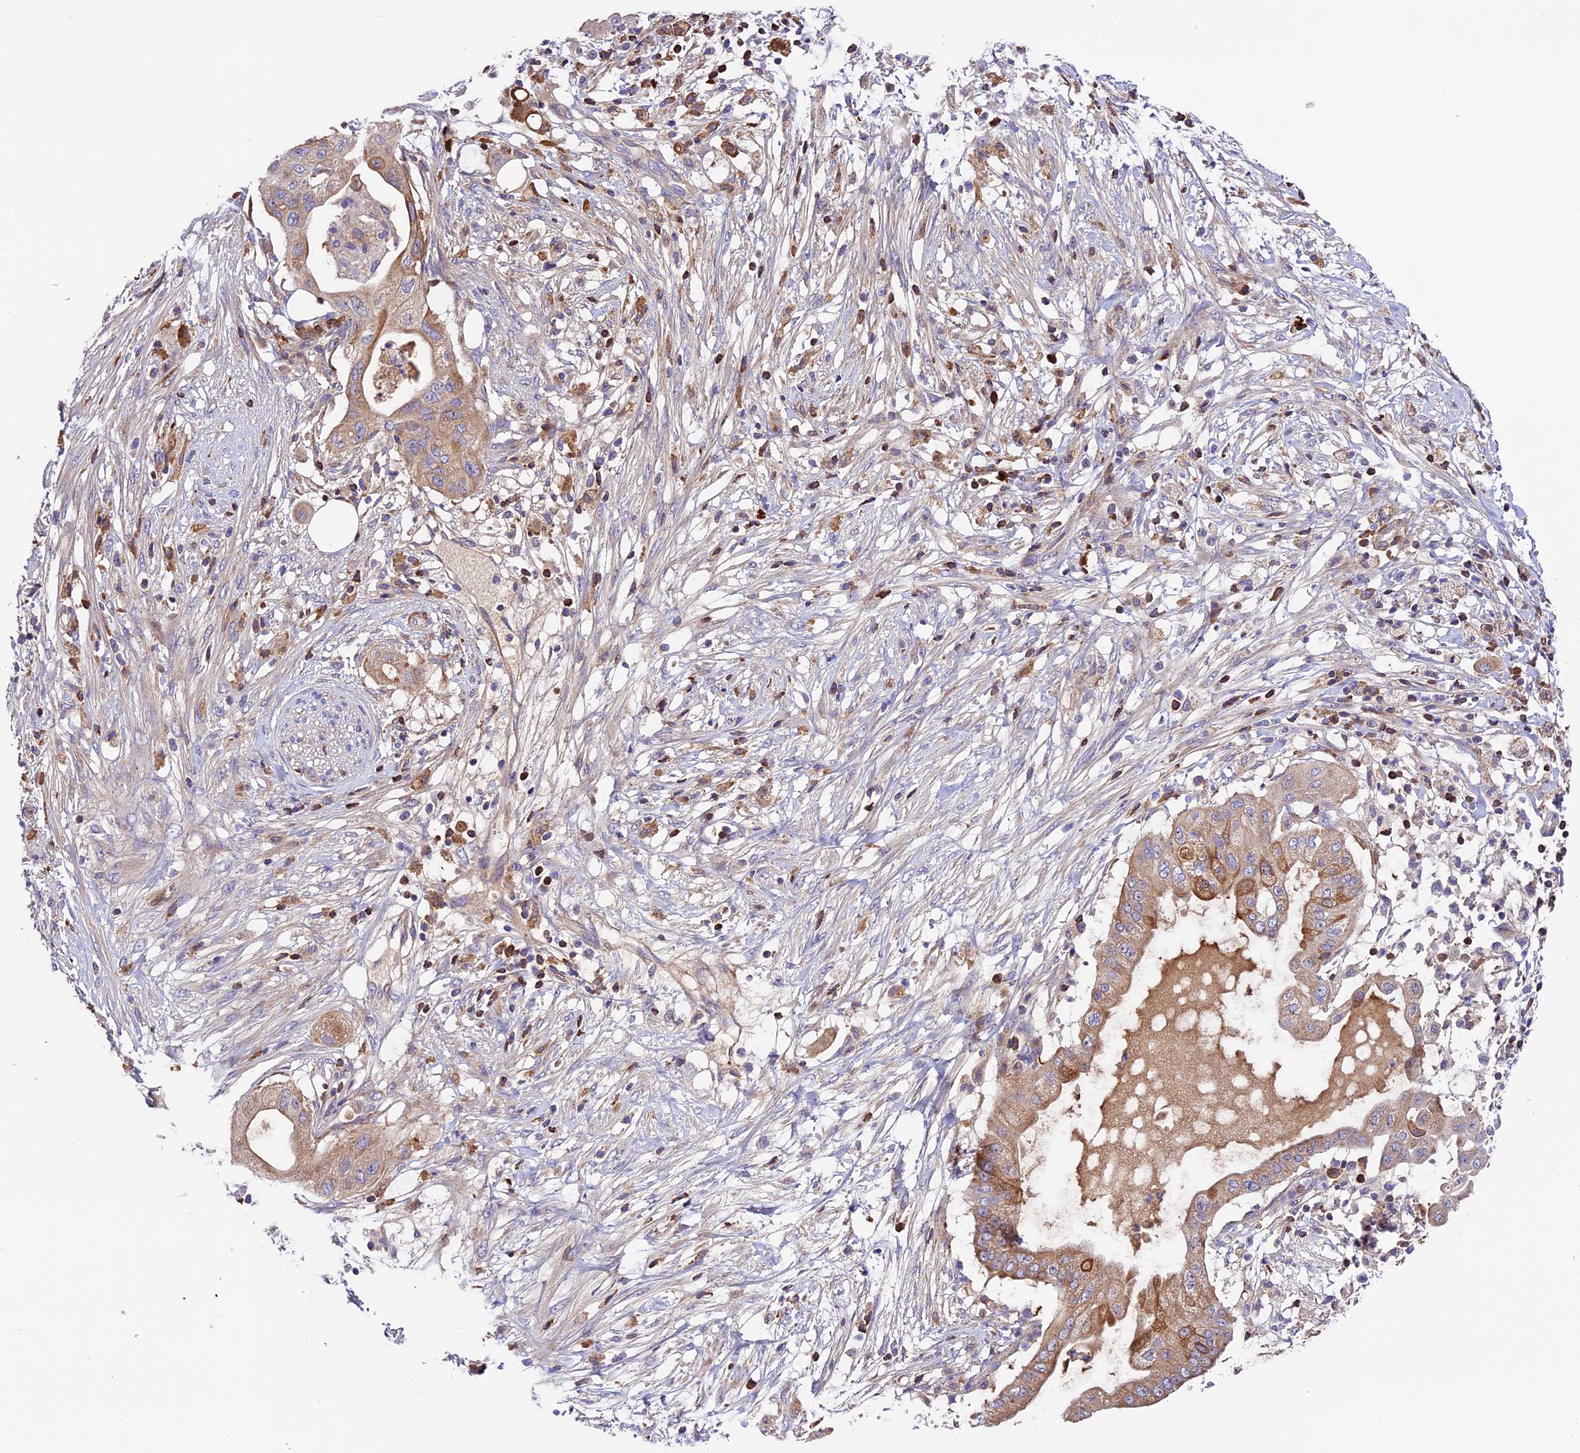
{"staining": {"intensity": "moderate", "quantity": ">75%", "location": "cytoplasmic/membranous"}, "tissue": "pancreatic cancer", "cell_type": "Tumor cells", "image_type": "cancer", "snomed": [{"axis": "morphology", "description": "Adenocarcinoma, NOS"}, {"axis": "topography", "description": "Pancreas"}], "caption": "Tumor cells display moderate cytoplasmic/membranous expression in approximately >75% of cells in adenocarcinoma (pancreatic).", "gene": "METTL22", "patient": {"sex": "male", "age": 68}}